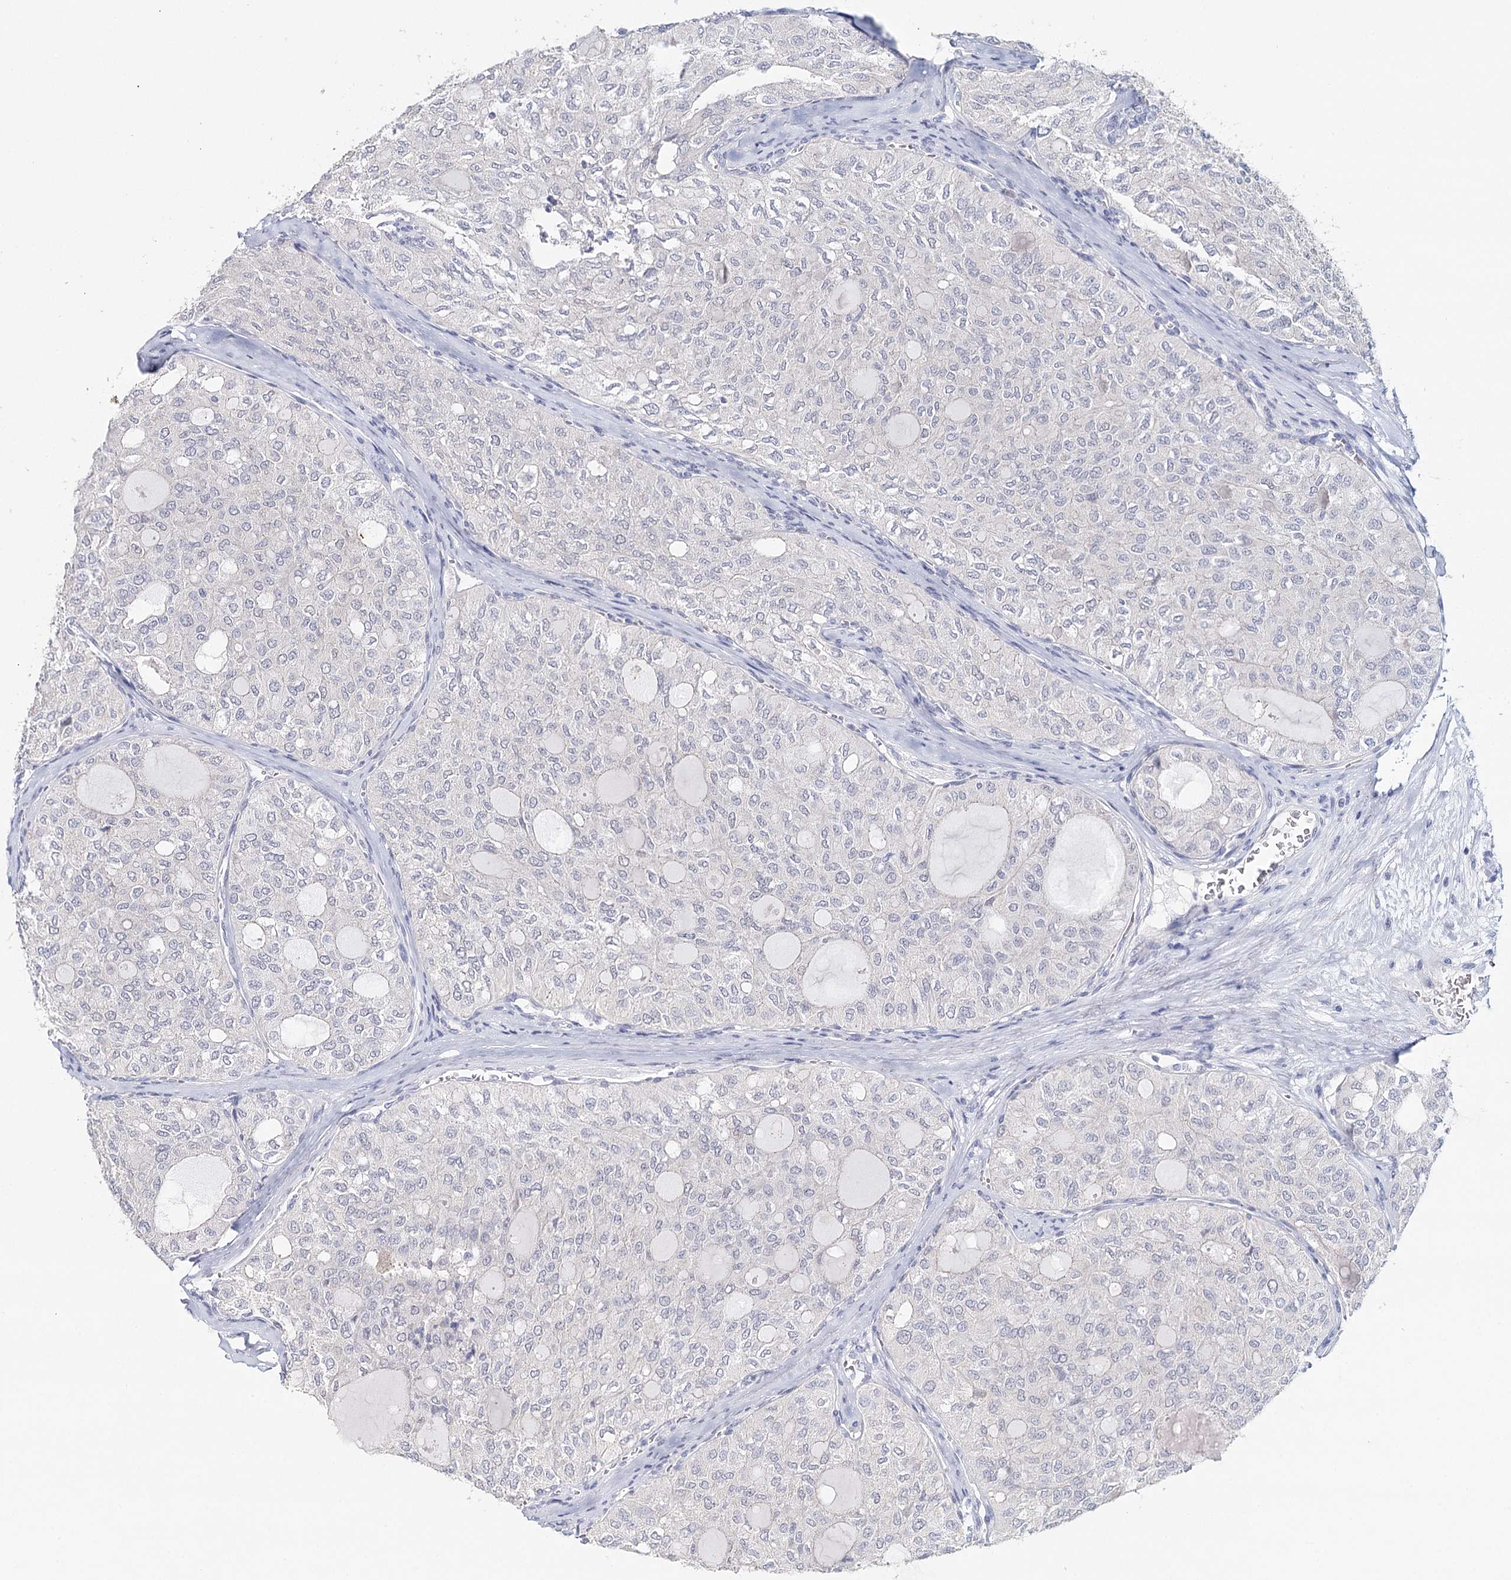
{"staining": {"intensity": "negative", "quantity": "none", "location": "none"}, "tissue": "thyroid cancer", "cell_type": "Tumor cells", "image_type": "cancer", "snomed": [{"axis": "morphology", "description": "Follicular adenoma carcinoma, NOS"}, {"axis": "topography", "description": "Thyroid gland"}], "caption": "Immunohistochemical staining of human thyroid cancer demonstrates no significant staining in tumor cells.", "gene": "HSPA4L", "patient": {"sex": "male", "age": 75}}